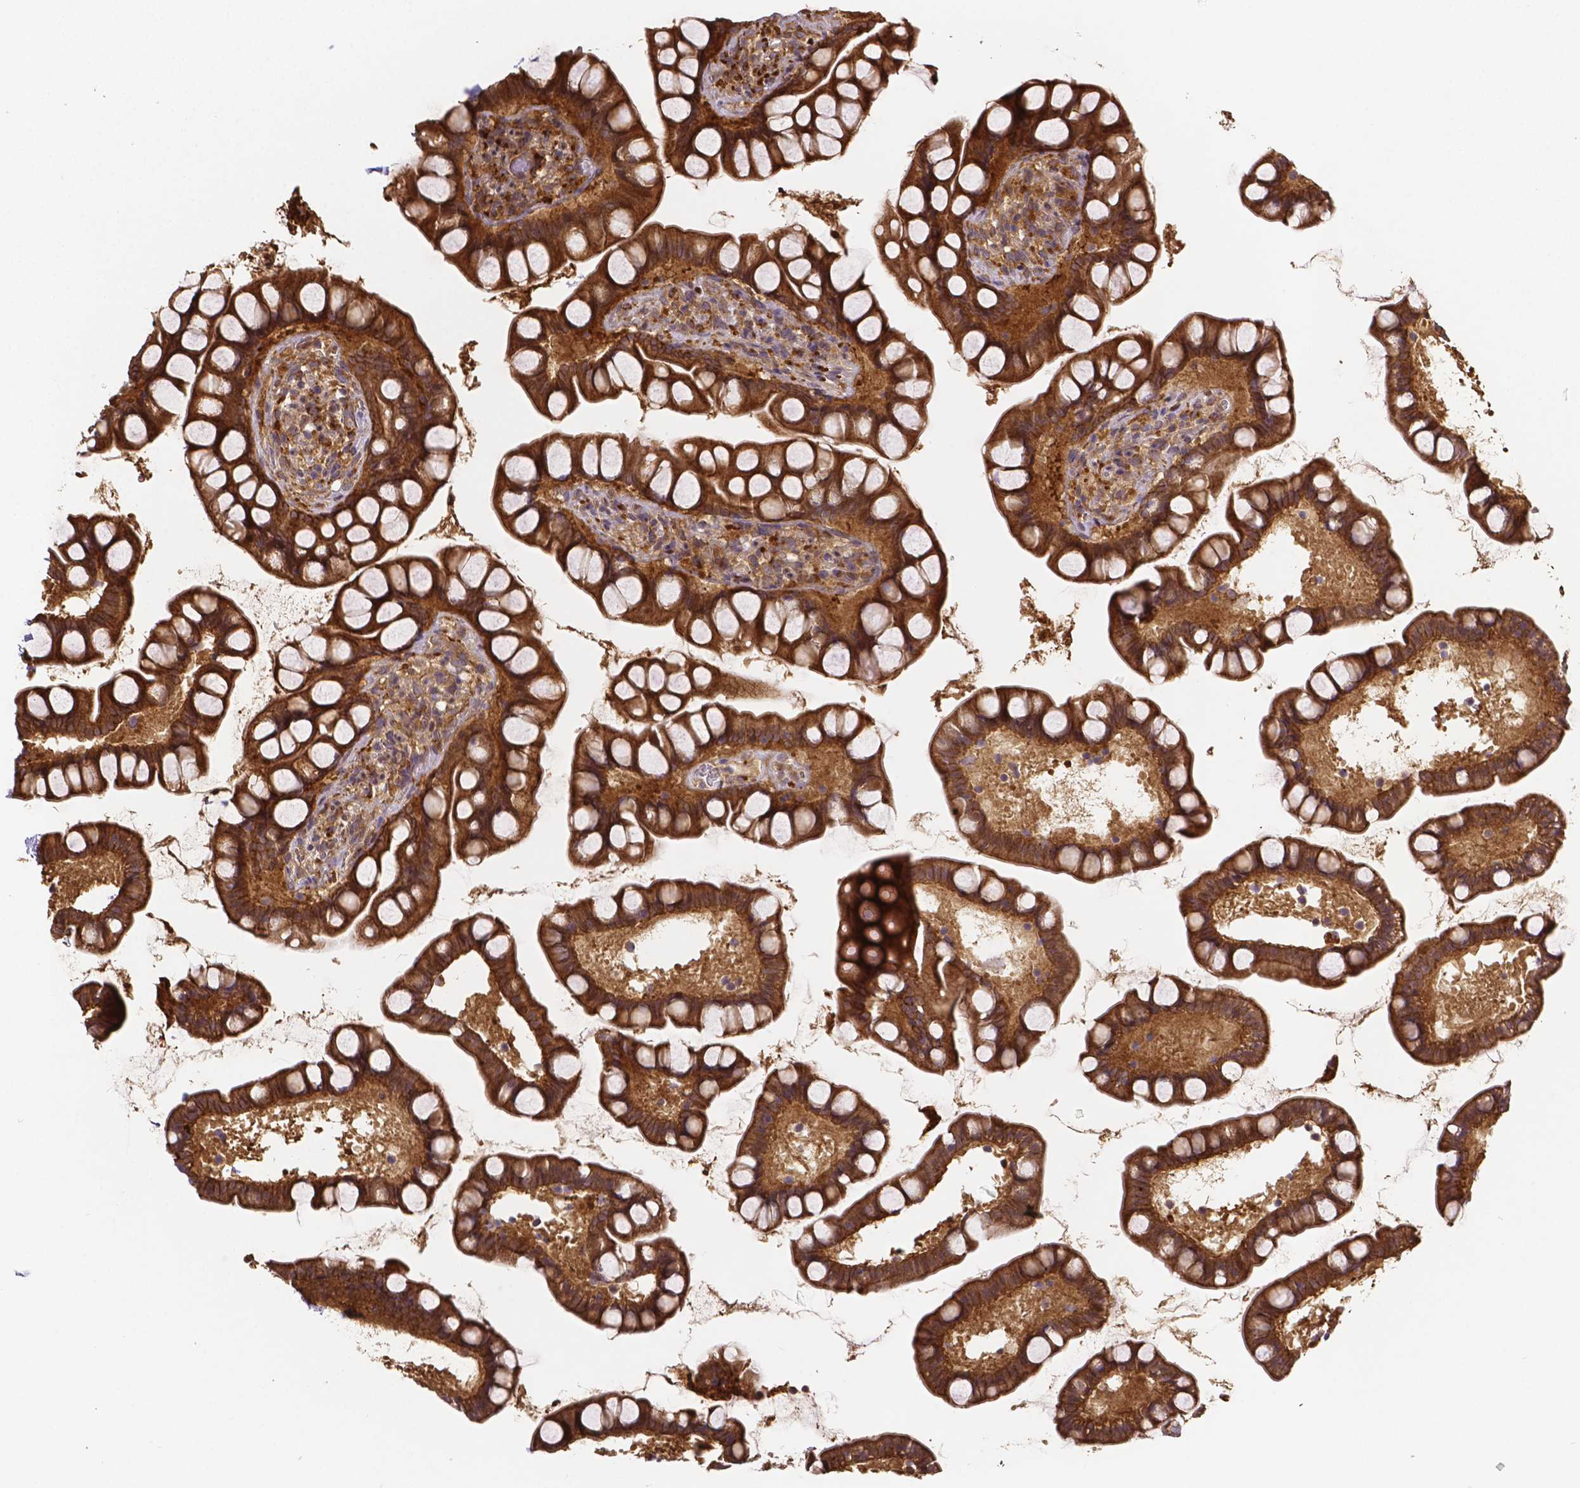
{"staining": {"intensity": "moderate", "quantity": ">75%", "location": "cytoplasmic/membranous"}, "tissue": "small intestine", "cell_type": "Glandular cells", "image_type": "normal", "snomed": [{"axis": "morphology", "description": "Normal tissue, NOS"}, {"axis": "topography", "description": "Small intestine"}], "caption": "Immunohistochemistry (IHC) image of benign human small intestine stained for a protein (brown), which exhibits medium levels of moderate cytoplasmic/membranous expression in about >75% of glandular cells.", "gene": "RNF123", "patient": {"sex": "male", "age": 70}}